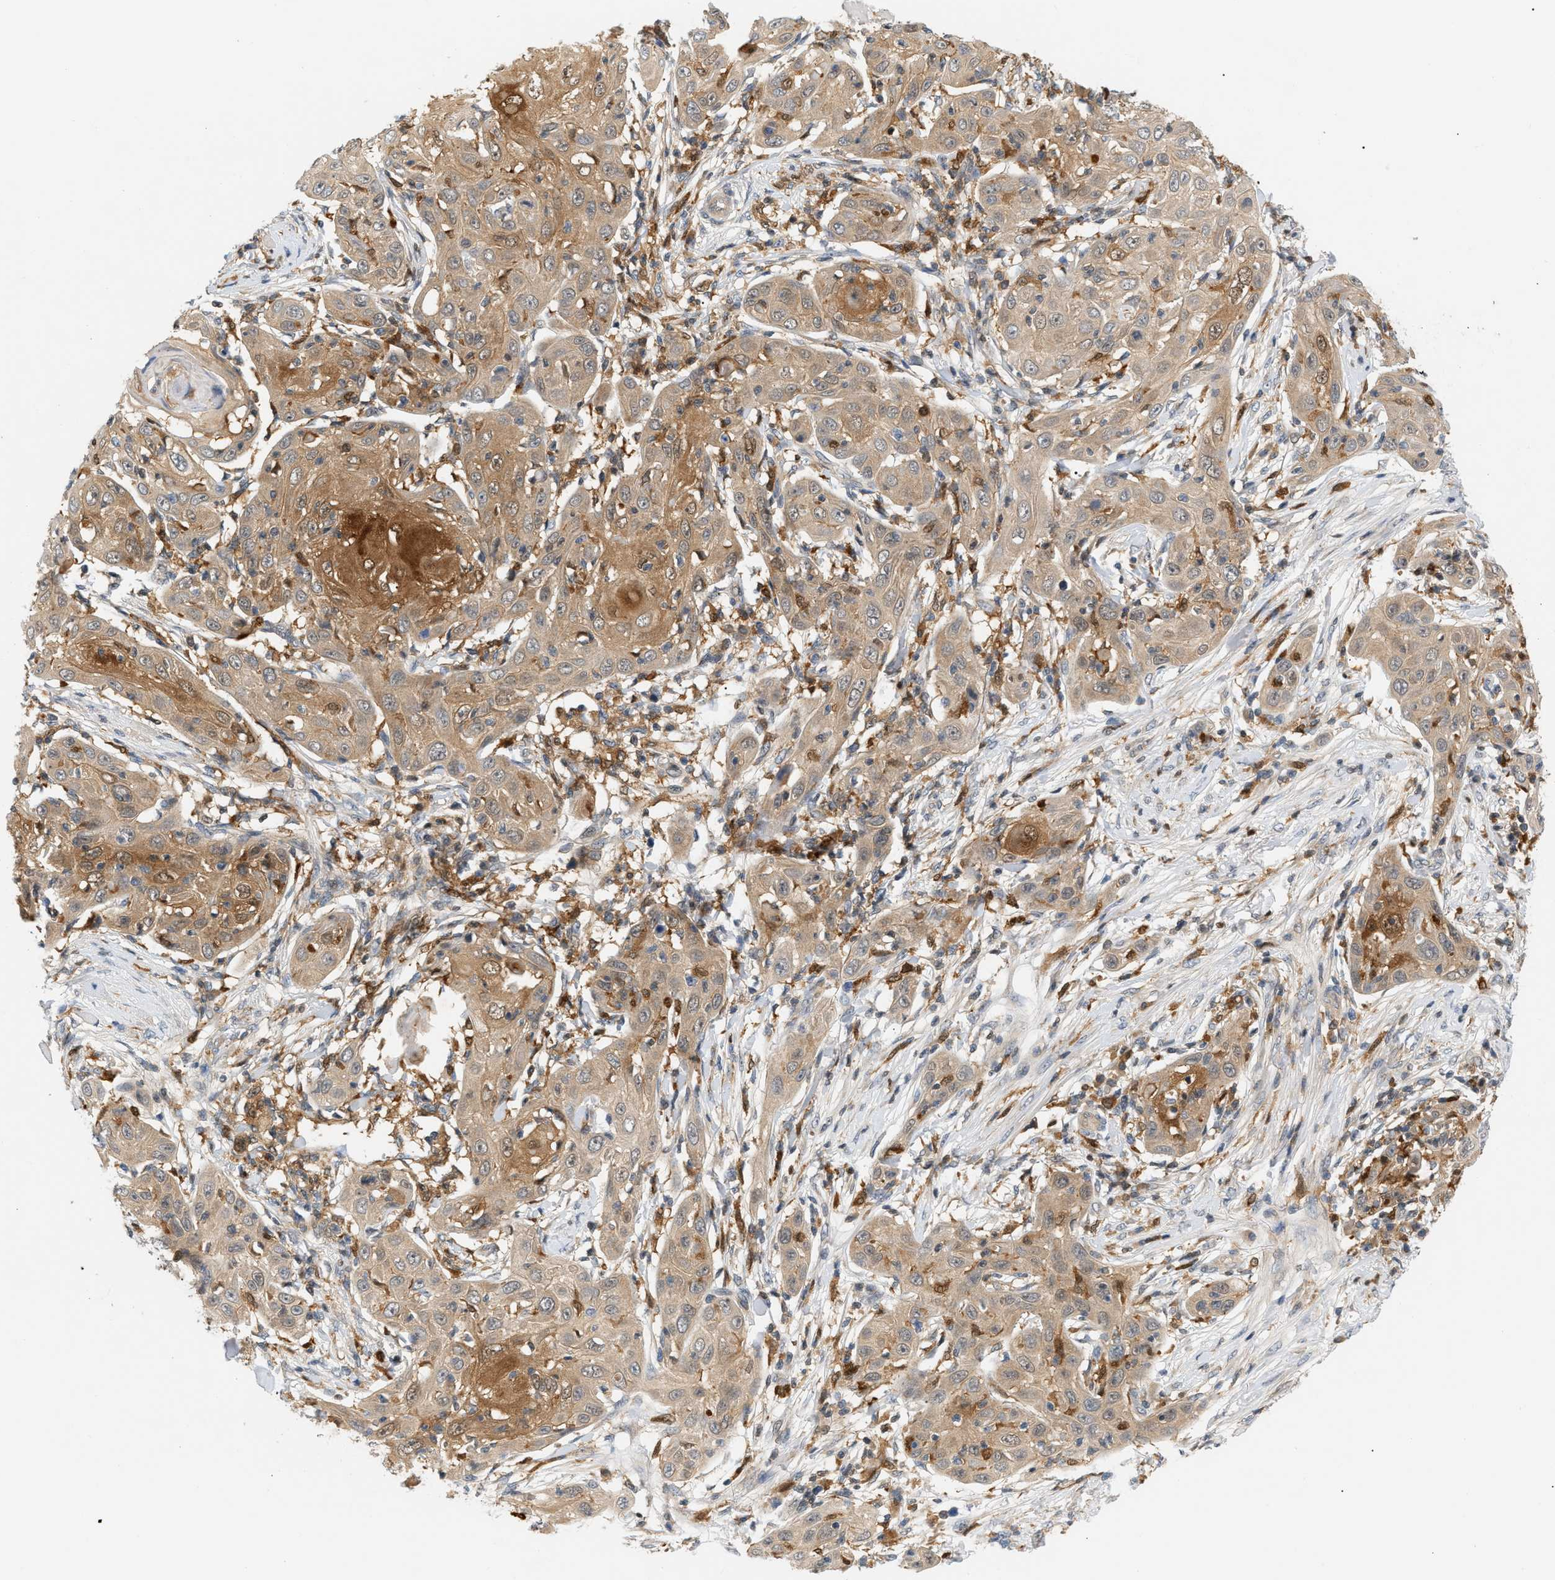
{"staining": {"intensity": "moderate", "quantity": ">75%", "location": "cytoplasmic/membranous"}, "tissue": "skin cancer", "cell_type": "Tumor cells", "image_type": "cancer", "snomed": [{"axis": "morphology", "description": "Squamous cell carcinoma, NOS"}, {"axis": "topography", "description": "Skin"}], "caption": "Immunohistochemistry image of neoplastic tissue: human squamous cell carcinoma (skin) stained using IHC shows medium levels of moderate protein expression localized specifically in the cytoplasmic/membranous of tumor cells, appearing as a cytoplasmic/membranous brown color.", "gene": "PYCARD", "patient": {"sex": "female", "age": 88}}